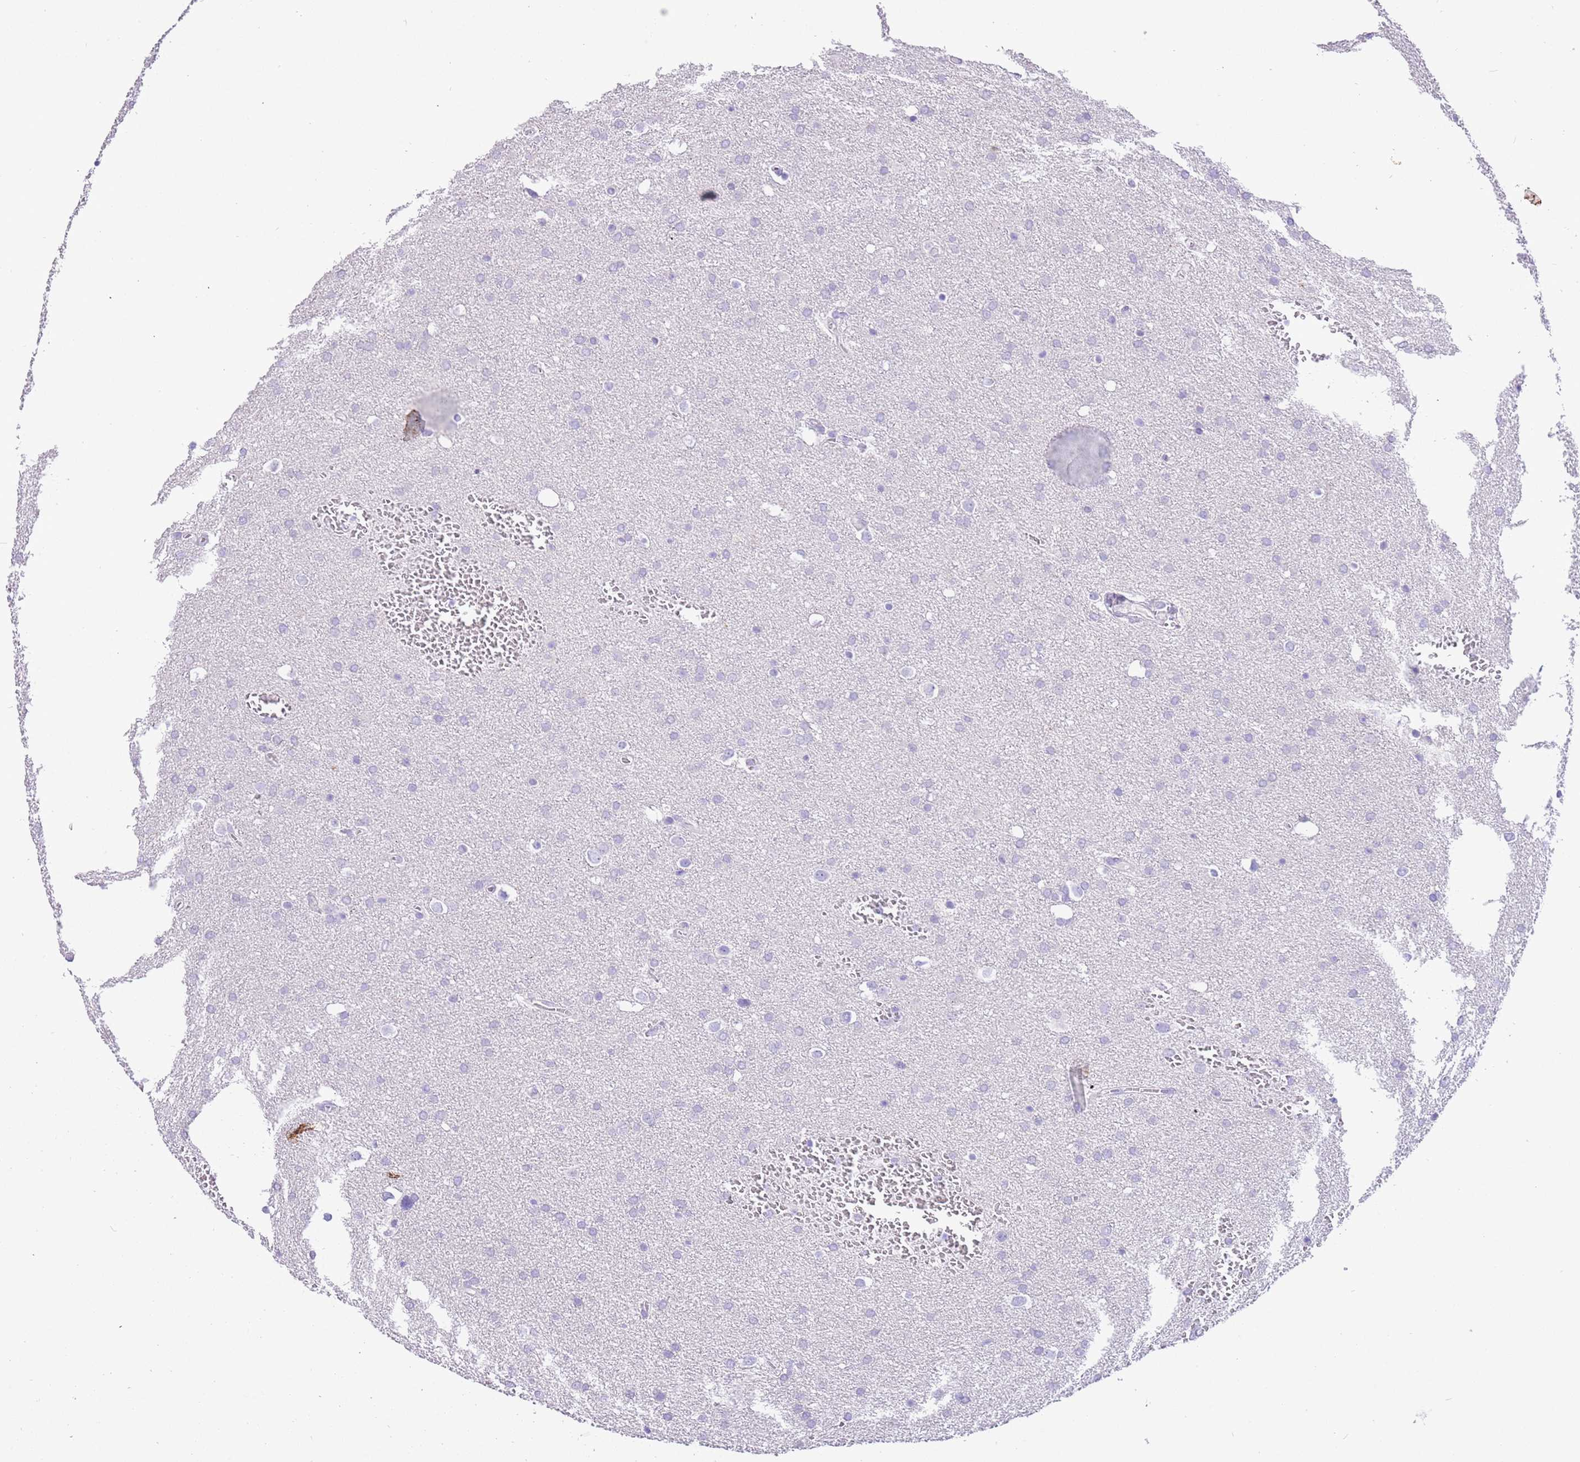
{"staining": {"intensity": "negative", "quantity": "none", "location": "none"}, "tissue": "glioma", "cell_type": "Tumor cells", "image_type": "cancer", "snomed": [{"axis": "morphology", "description": "Glioma, malignant, Low grade"}, {"axis": "topography", "description": "Brain"}], "caption": "Malignant glioma (low-grade) stained for a protein using immunohistochemistry exhibits no expression tumor cells.", "gene": "R3HDM4", "patient": {"sex": "female", "age": 32}}